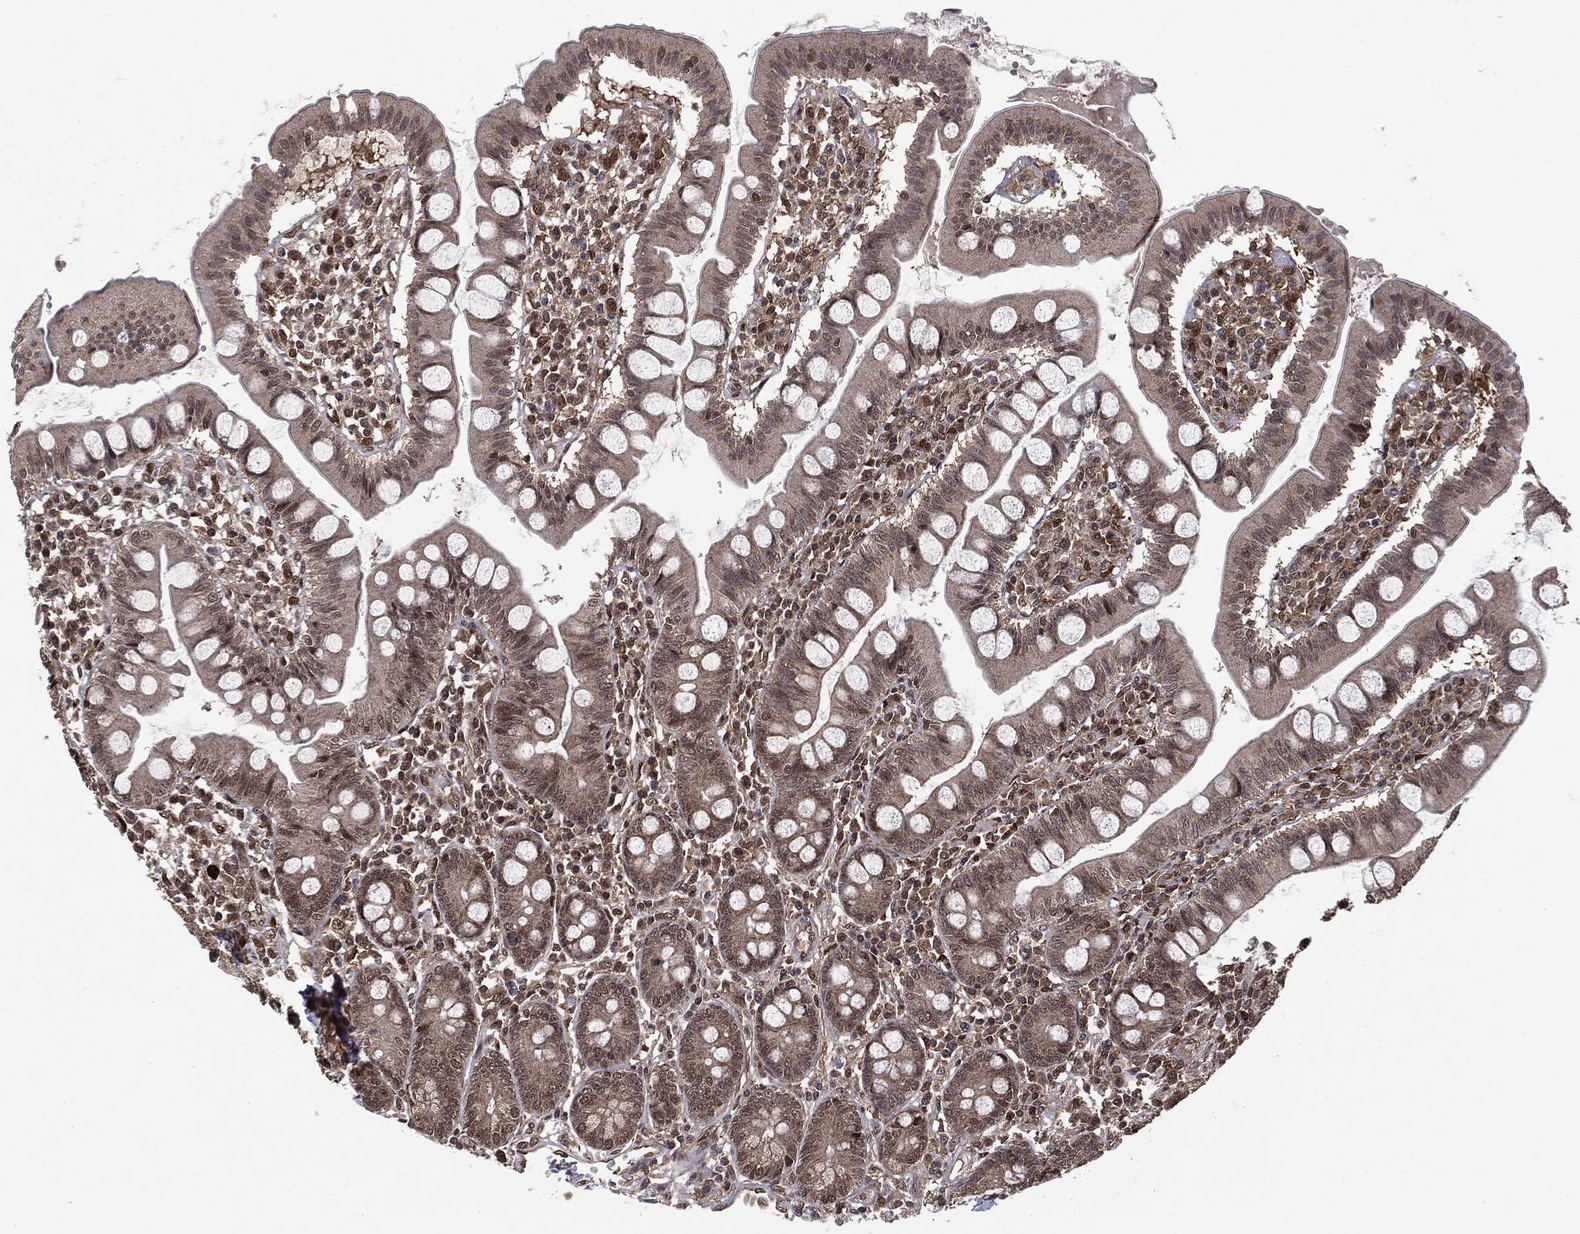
{"staining": {"intensity": "weak", "quantity": "25%-75%", "location": "cytoplasmic/membranous,nuclear"}, "tissue": "small intestine", "cell_type": "Glandular cells", "image_type": "normal", "snomed": [{"axis": "morphology", "description": "Normal tissue, NOS"}, {"axis": "topography", "description": "Small intestine"}], "caption": "Immunohistochemical staining of unremarkable human small intestine reveals low levels of weak cytoplasmic/membranous,nuclear staining in approximately 25%-75% of glandular cells.", "gene": "PTPA", "patient": {"sex": "male", "age": 88}}